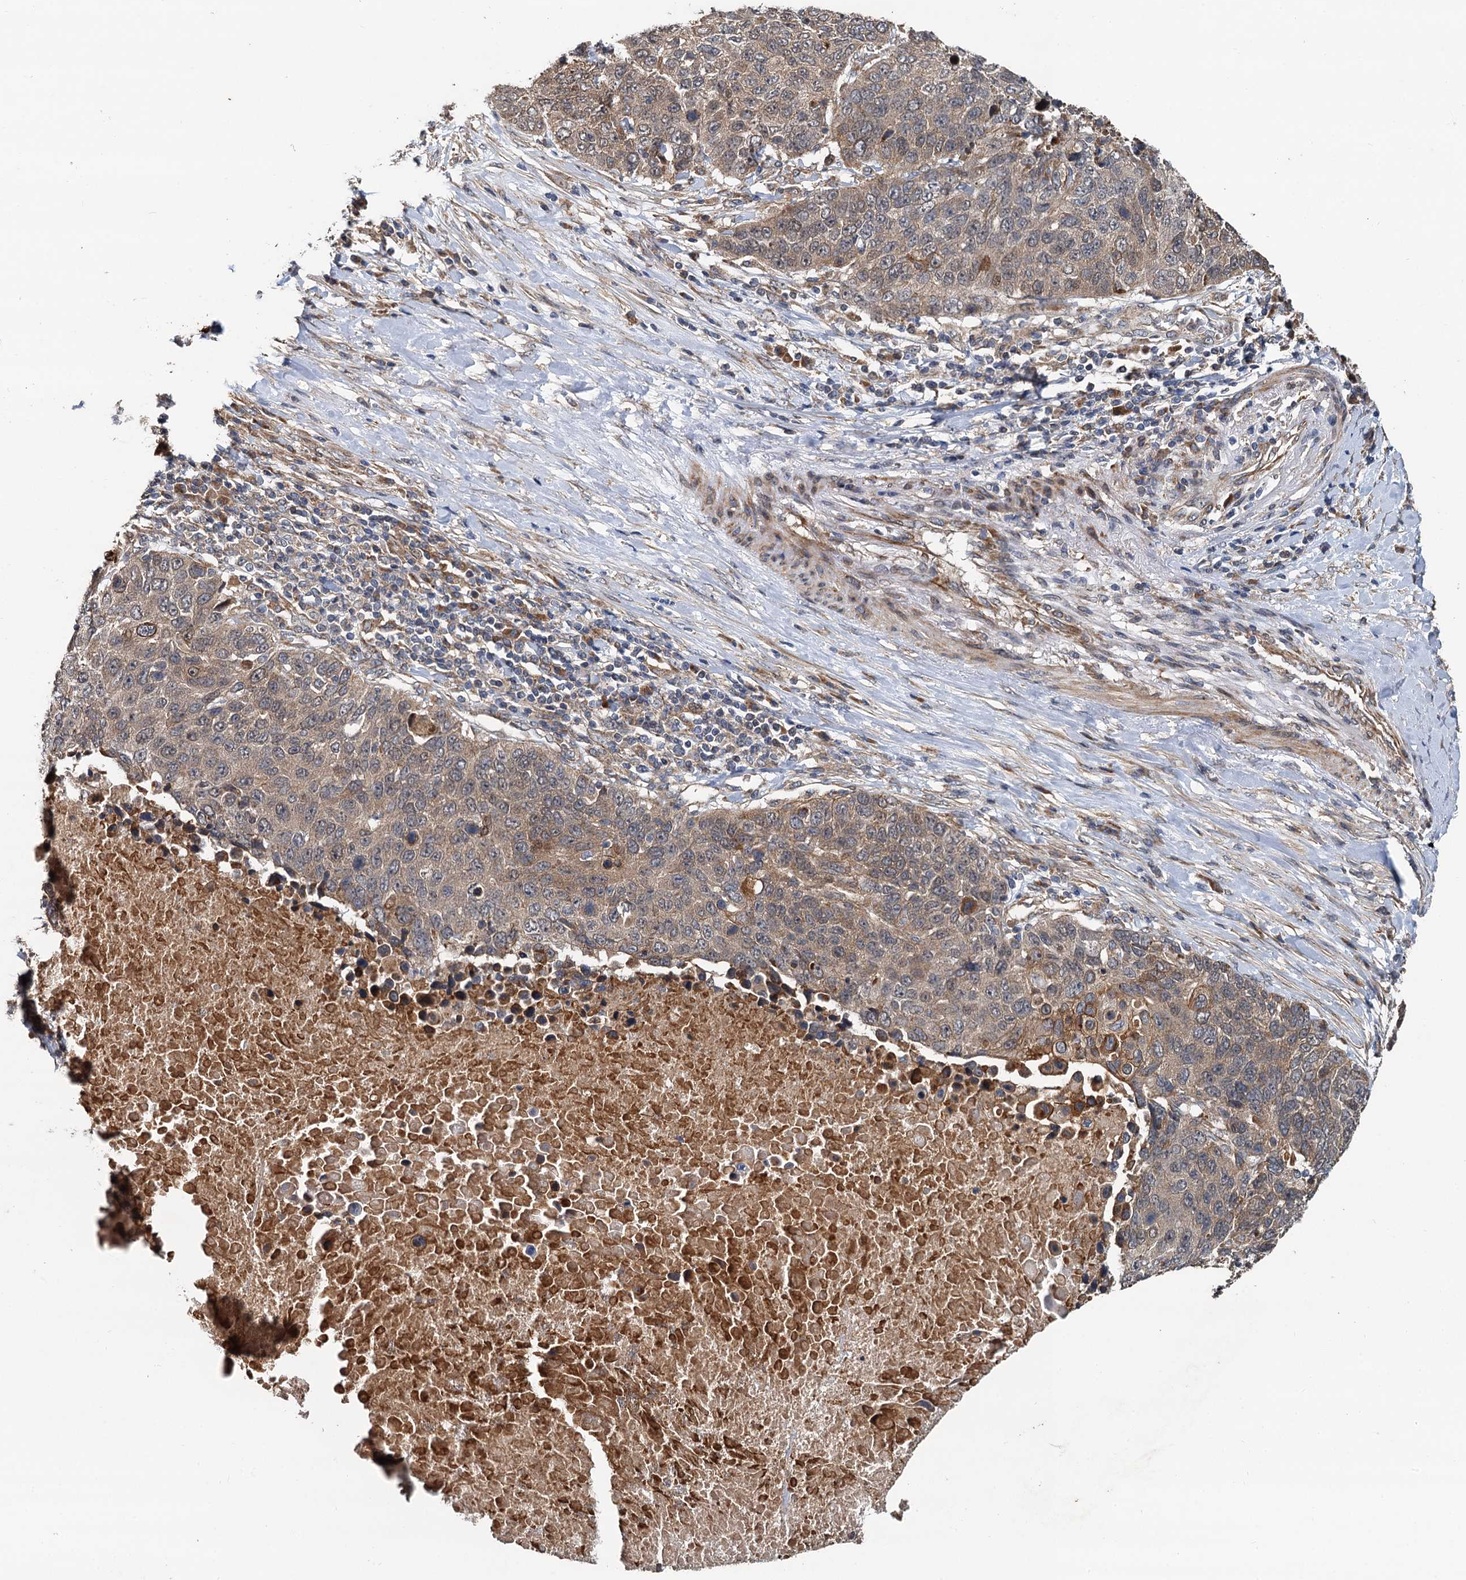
{"staining": {"intensity": "weak", "quantity": "25%-75%", "location": "cytoplasmic/membranous"}, "tissue": "lung cancer", "cell_type": "Tumor cells", "image_type": "cancer", "snomed": [{"axis": "morphology", "description": "Normal tissue, NOS"}, {"axis": "morphology", "description": "Squamous cell carcinoma, NOS"}, {"axis": "topography", "description": "Lymph node"}, {"axis": "topography", "description": "Lung"}], "caption": "High-magnification brightfield microscopy of lung squamous cell carcinoma stained with DAB (brown) and counterstained with hematoxylin (blue). tumor cells exhibit weak cytoplasmic/membranous positivity is present in about25%-75% of cells.", "gene": "LRRK2", "patient": {"sex": "male", "age": 66}}